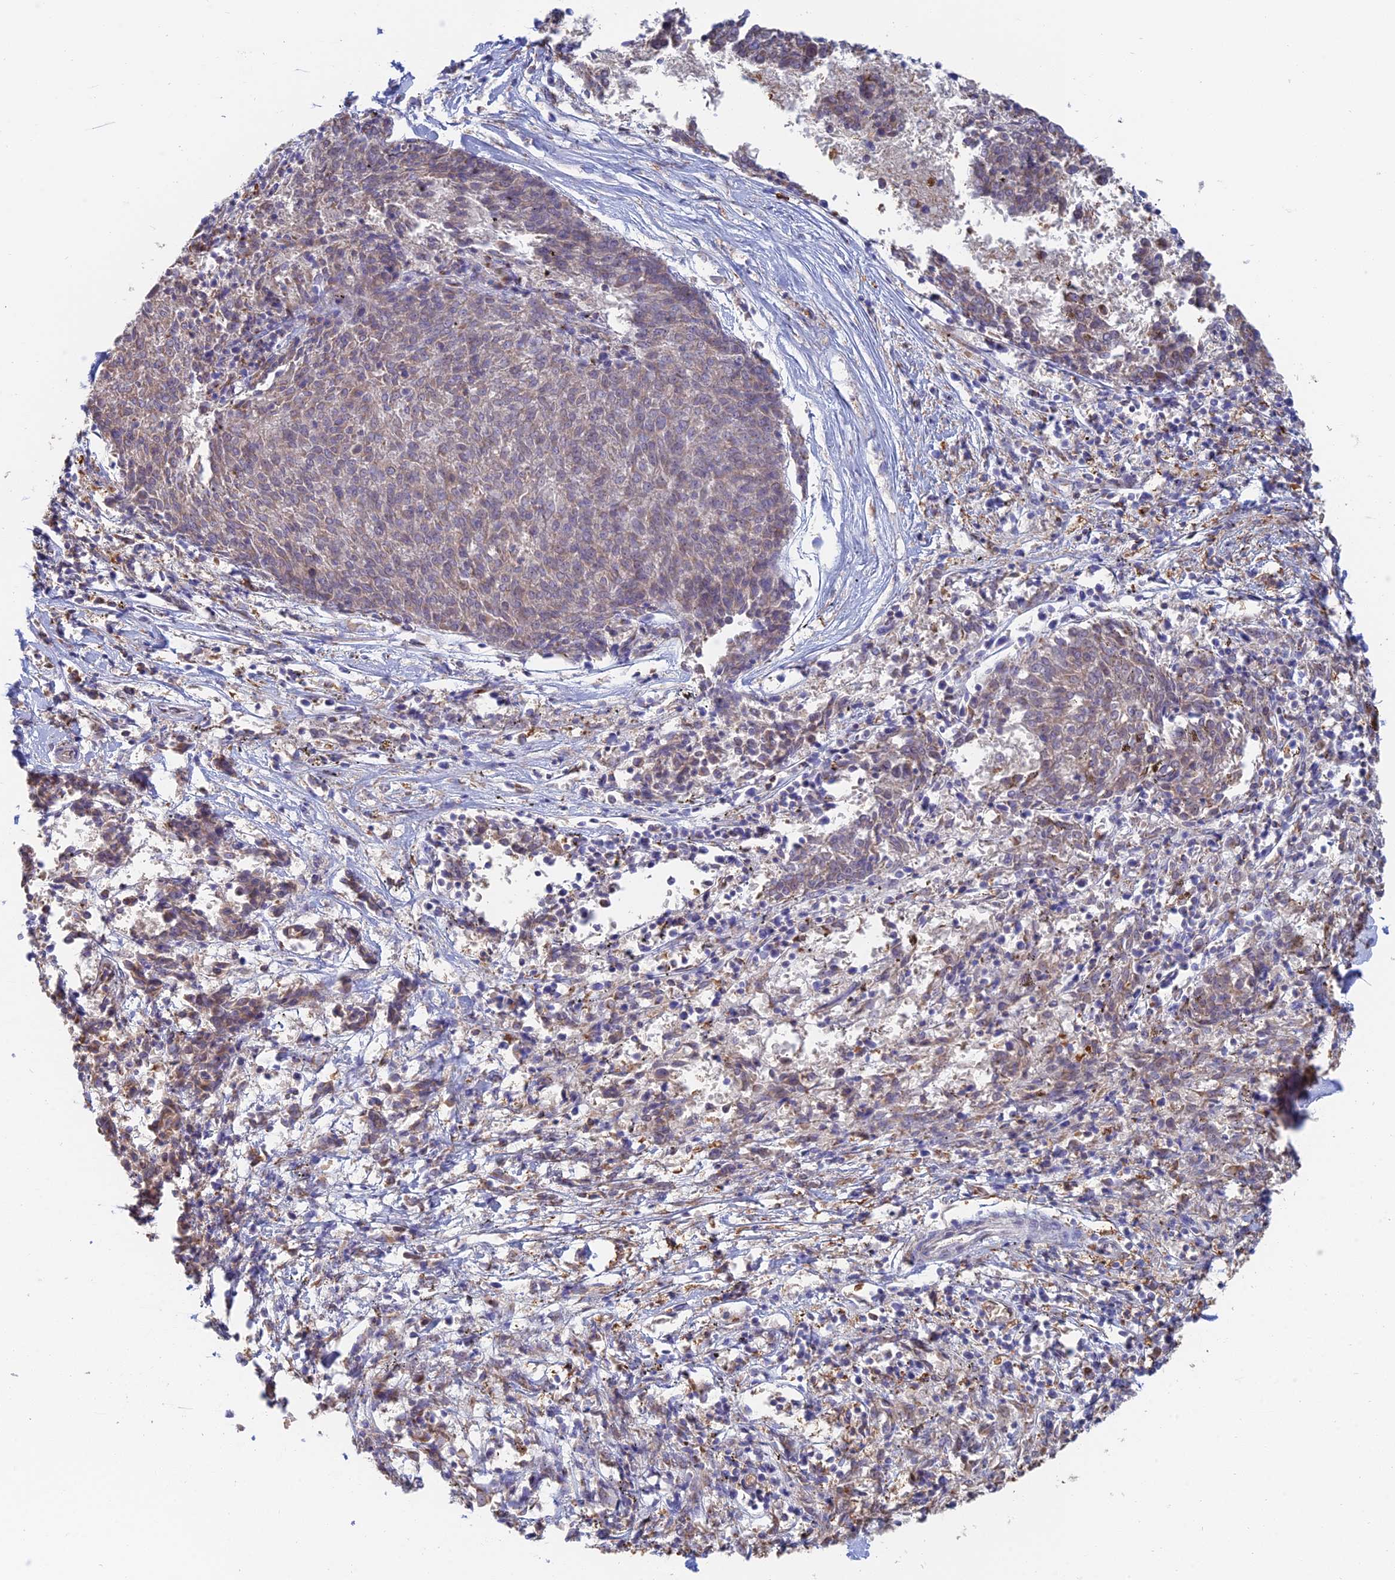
{"staining": {"intensity": "weak", "quantity": "<25%", "location": "cytoplasmic/membranous"}, "tissue": "melanoma", "cell_type": "Tumor cells", "image_type": "cancer", "snomed": [{"axis": "morphology", "description": "Malignant melanoma, NOS"}, {"axis": "topography", "description": "Skin"}], "caption": "IHC of human melanoma reveals no positivity in tumor cells.", "gene": "HS2ST1", "patient": {"sex": "female", "age": 72}}